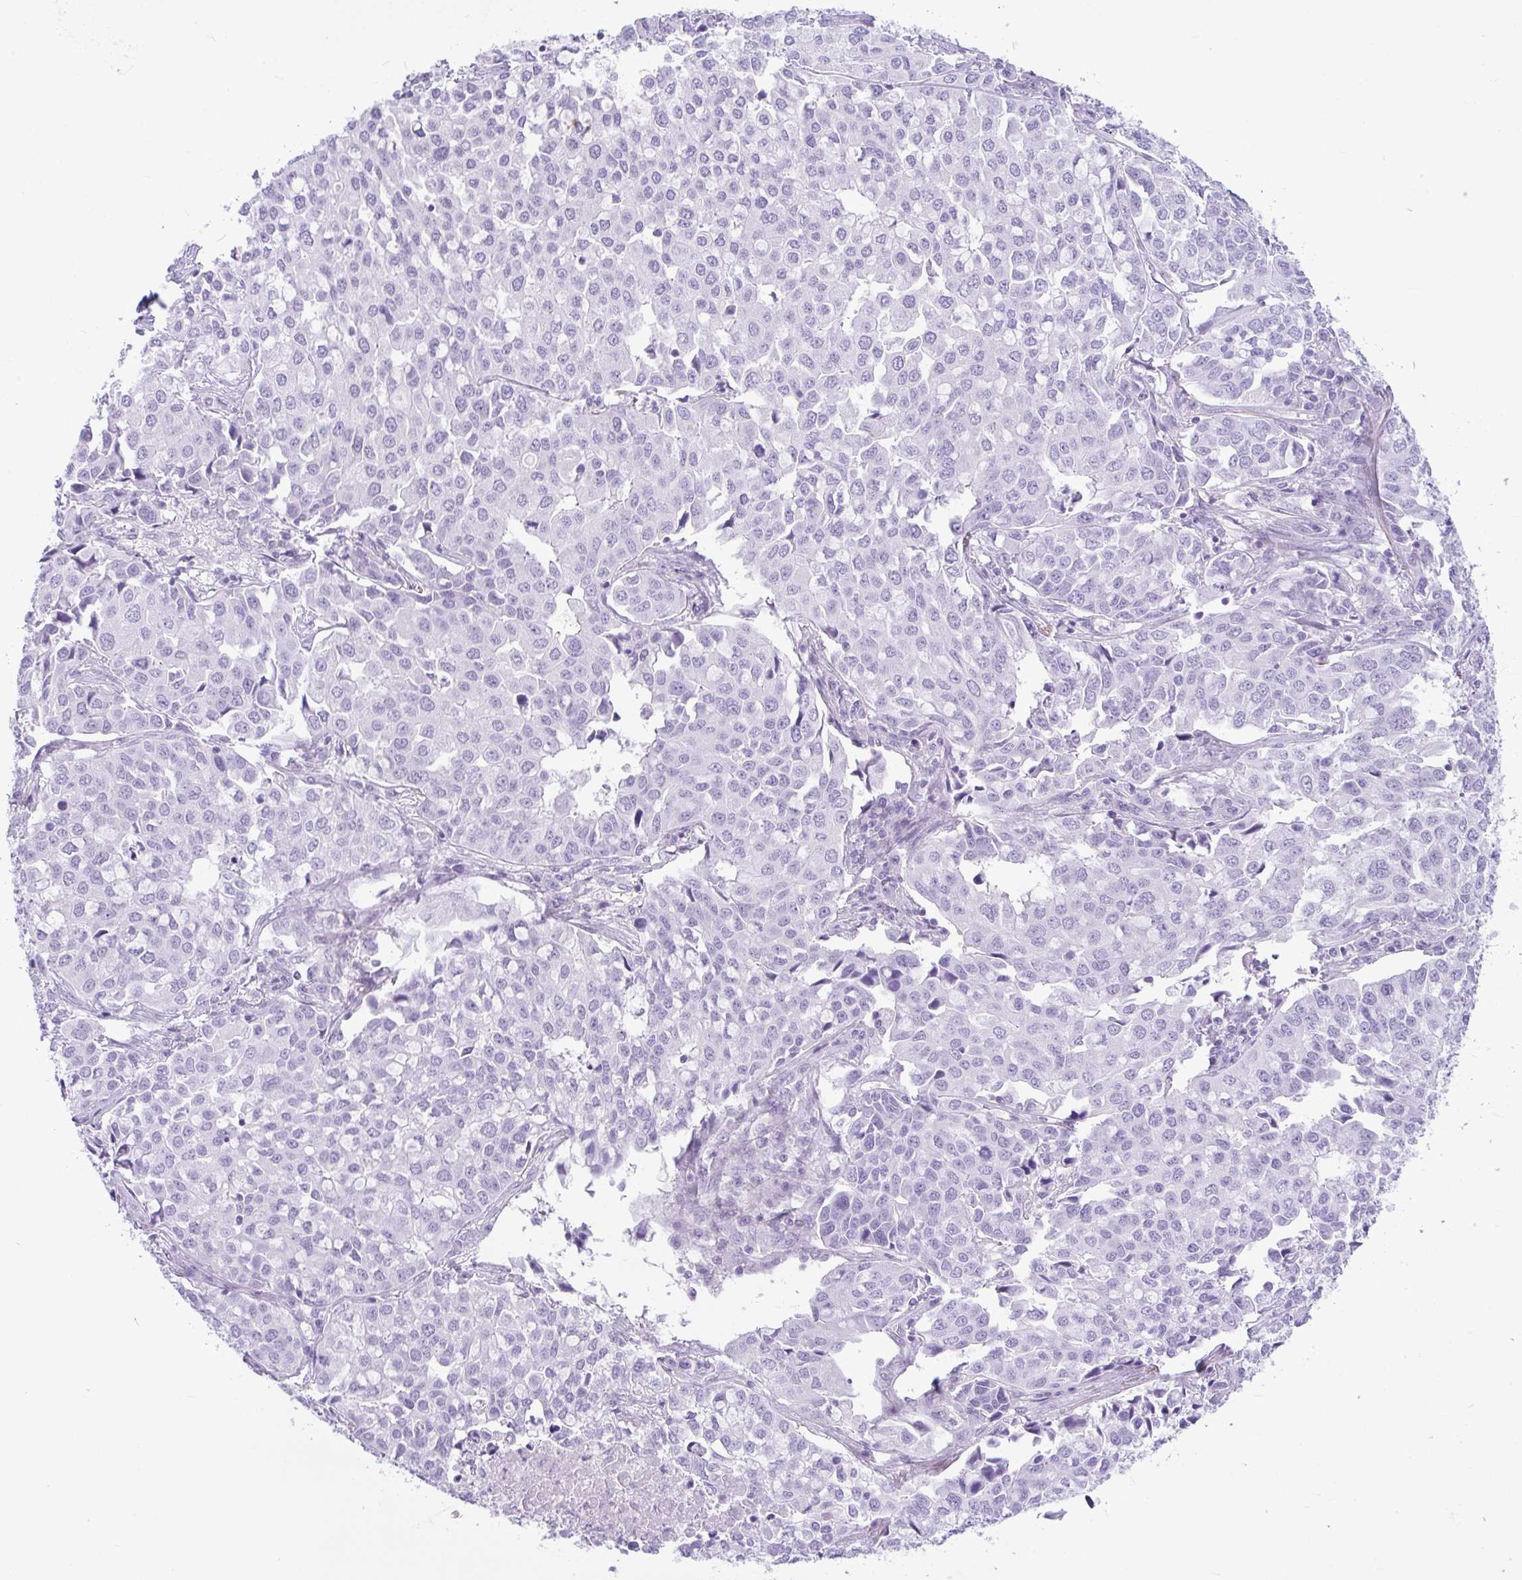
{"staining": {"intensity": "negative", "quantity": "none", "location": "none"}, "tissue": "lung cancer", "cell_type": "Tumor cells", "image_type": "cancer", "snomed": [{"axis": "morphology", "description": "Adenocarcinoma, NOS"}, {"axis": "morphology", "description": "Adenocarcinoma, metastatic, NOS"}, {"axis": "topography", "description": "Lymph node"}, {"axis": "topography", "description": "Lung"}], "caption": "Image shows no significant protein positivity in tumor cells of lung cancer. (DAB (3,3'-diaminobenzidine) IHC, high magnification).", "gene": "CDRT15", "patient": {"sex": "female", "age": 65}}